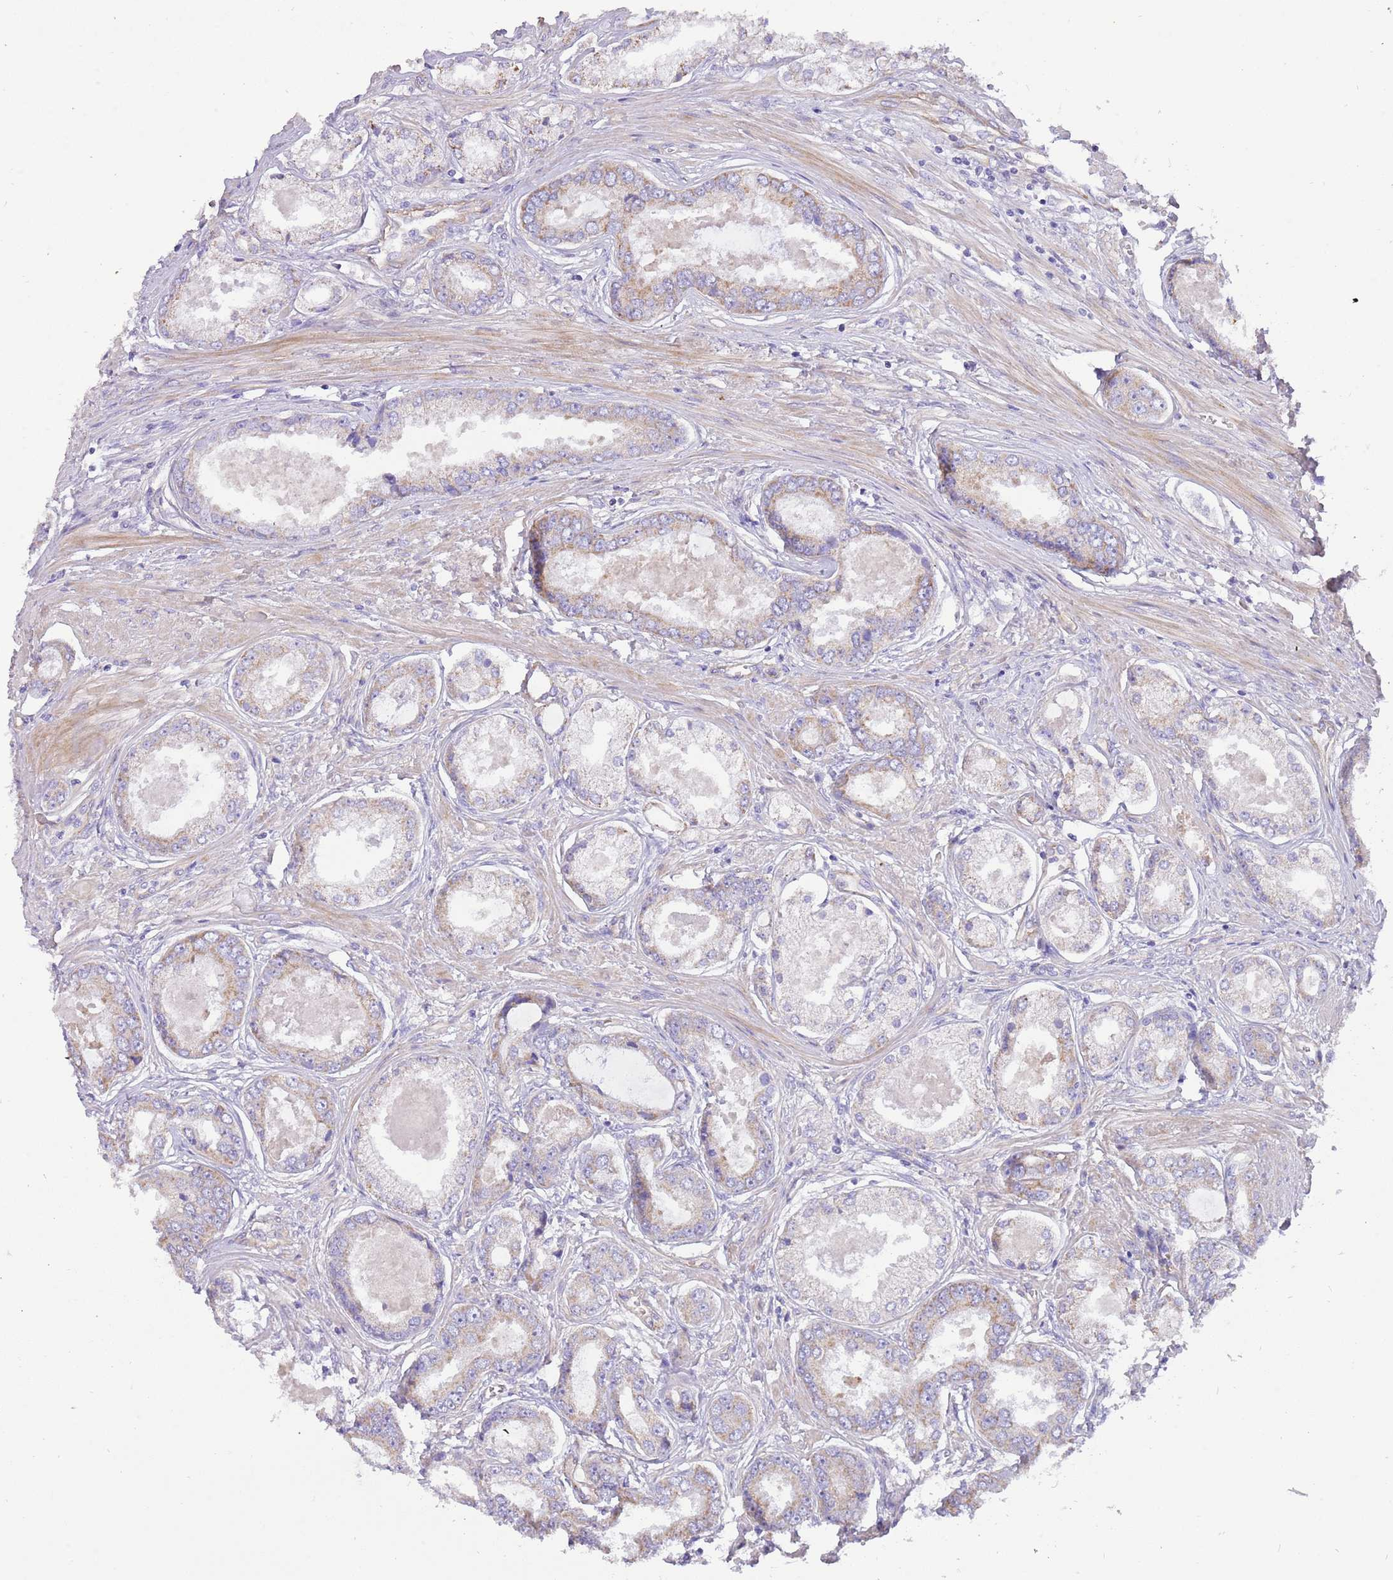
{"staining": {"intensity": "weak", "quantity": "<25%", "location": "cytoplasmic/membranous"}, "tissue": "prostate cancer", "cell_type": "Tumor cells", "image_type": "cancer", "snomed": [{"axis": "morphology", "description": "Adenocarcinoma, Low grade"}, {"axis": "topography", "description": "Prostate"}], "caption": "A photomicrograph of human low-grade adenocarcinoma (prostate) is negative for staining in tumor cells. The staining is performed using DAB brown chromogen with nuclei counter-stained in using hematoxylin.", "gene": "SERINC3", "patient": {"sex": "male", "age": 68}}